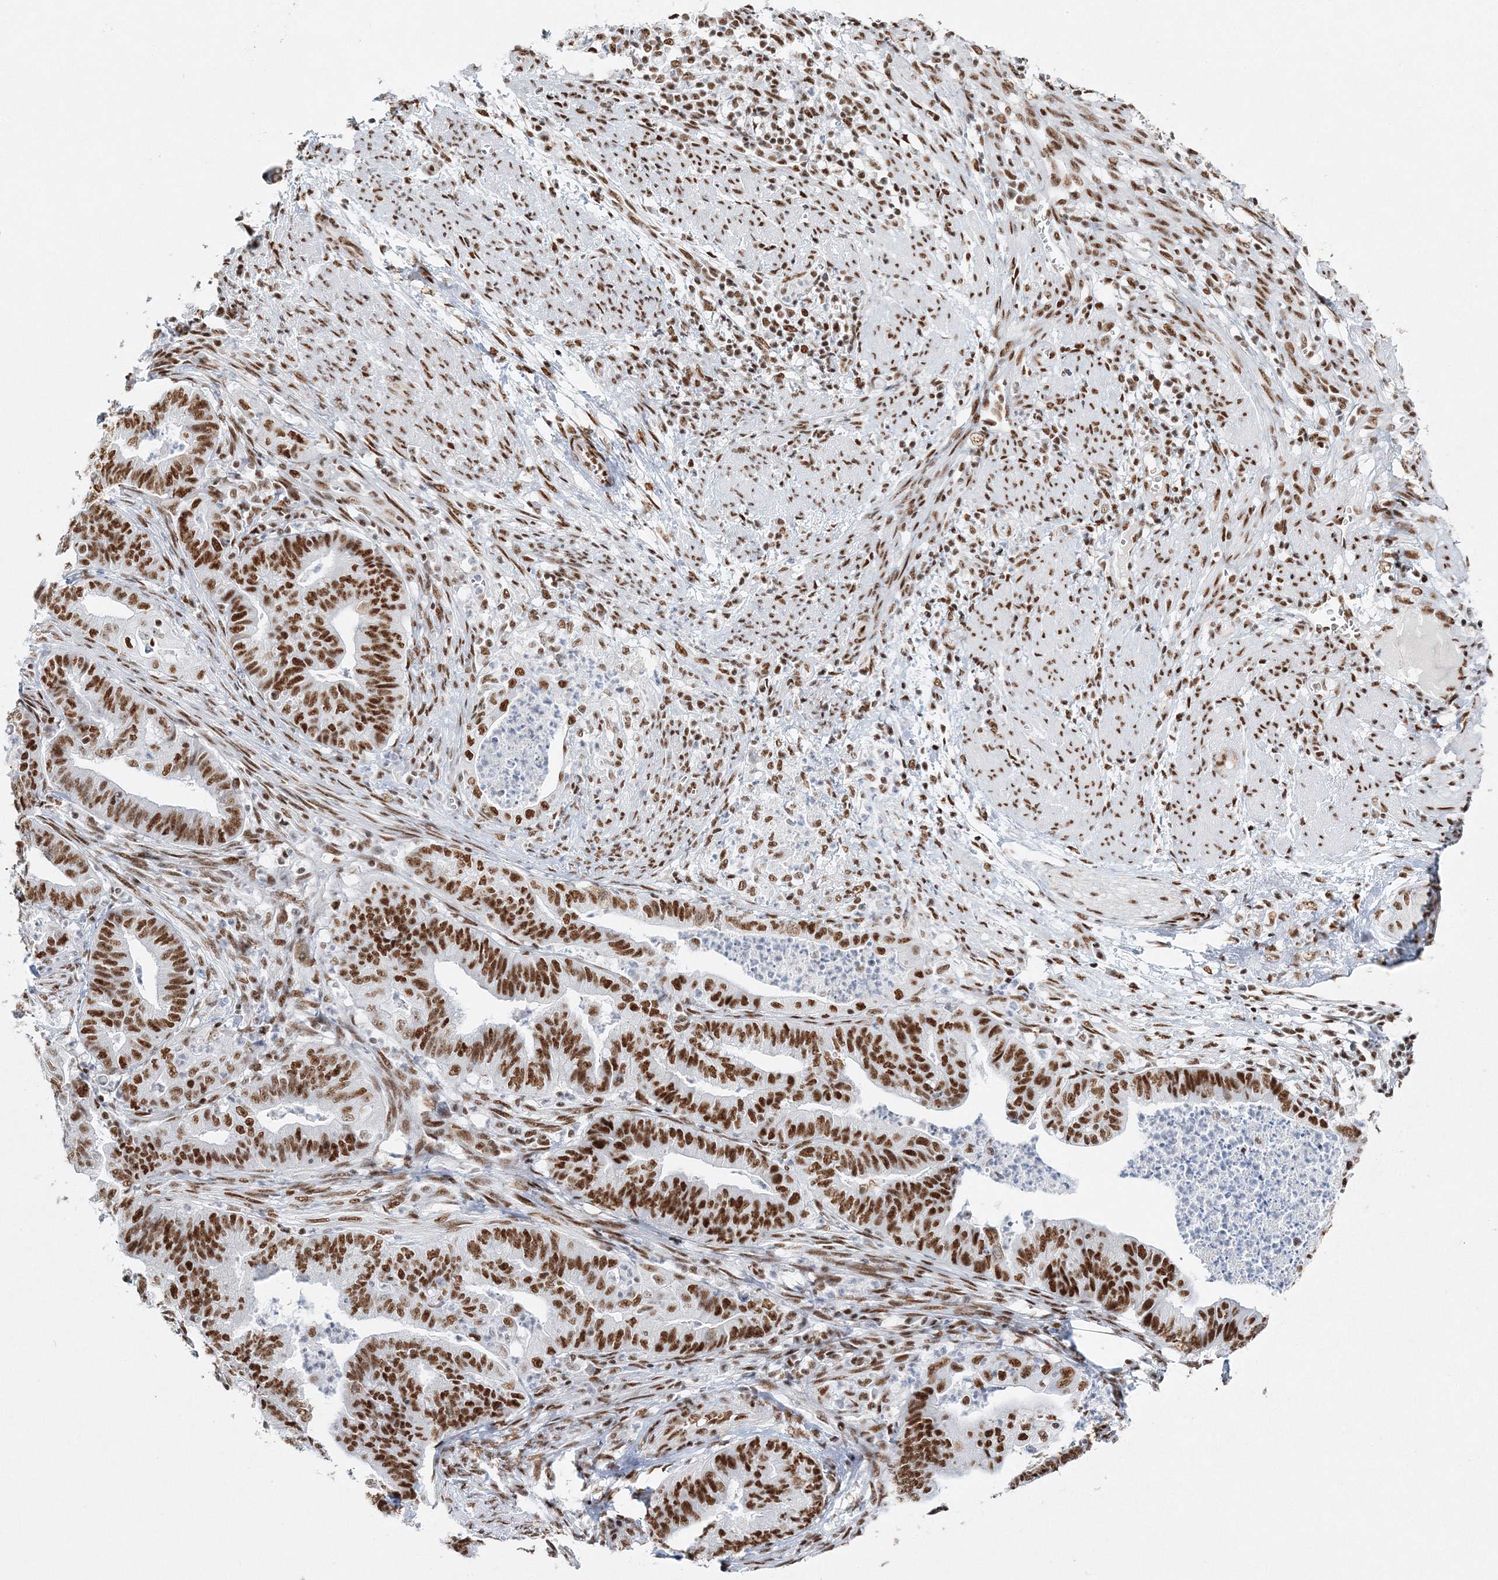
{"staining": {"intensity": "strong", "quantity": ">75%", "location": "nuclear"}, "tissue": "endometrial cancer", "cell_type": "Tumor cells", "image_type": "cancer", "snomed": [{"axis": "morphology", "description": "Polyp, NOS"}, {"axis": "morphology", "description": "Adenocarcinoma, NOS"}, {"axis": "morphology", "description": "Adenoma, NOS"}, {"axis": "topography", "description": "Endometrium"}], "caption": "Endometrial cancer was stained to show a protein in brown. There is high levels of strong nuclear expression in about >75% of tumor cells.", "gene": "QRICH1", "patient": {"sex": "female", "age": 79}}